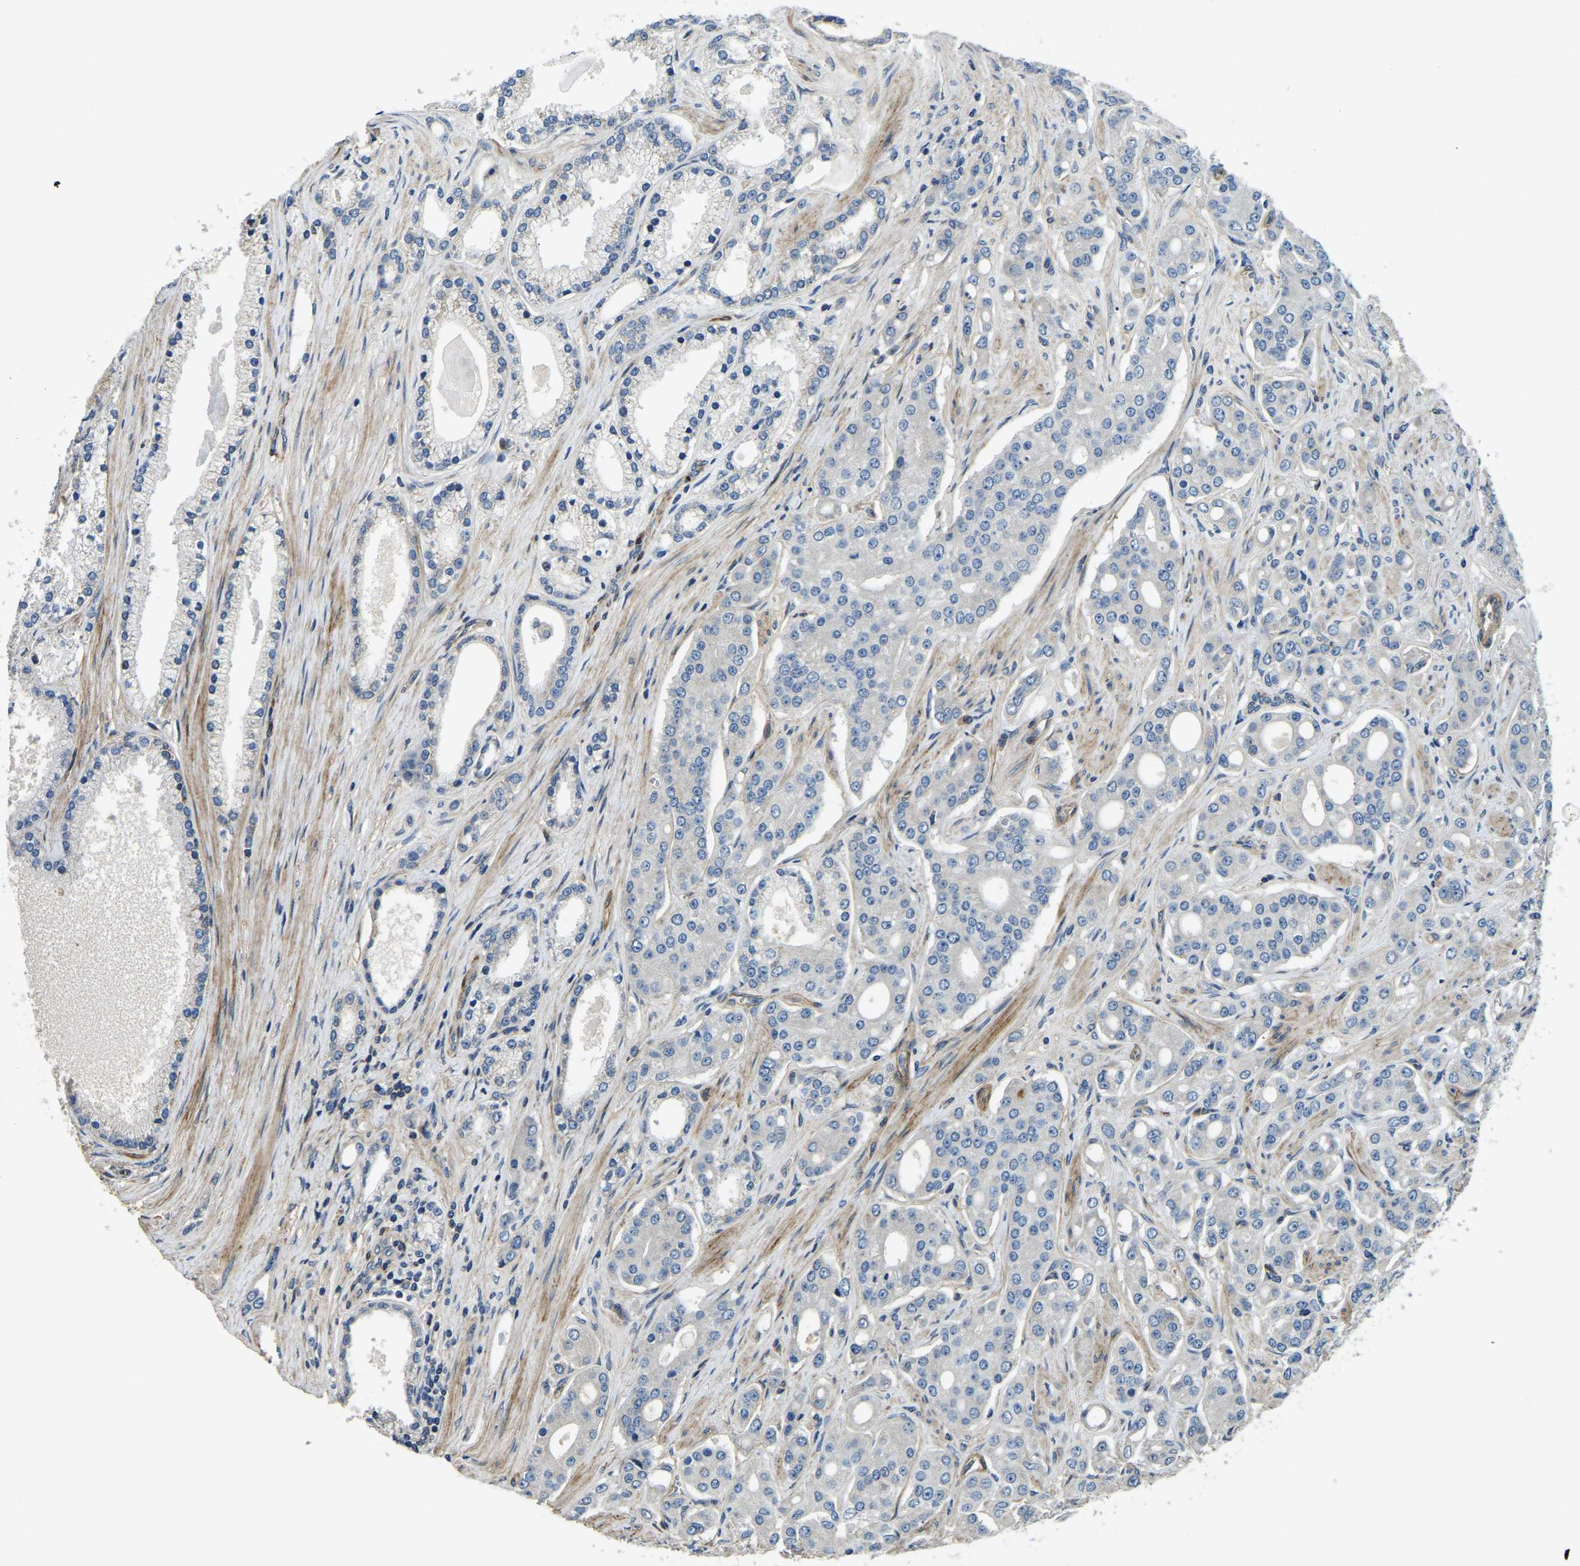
{"staining": {"intensity": "negative", "quantity": "none", "location": "none"}, "tissue": "prostate cancer", "cell_type": "Tumor cells", "image_type": "cancer", "snomed": [{"axis": "morphology", "description": "Adenocarcinoma, High grade"}, {"axis": "topography", "description": "Prostate"}], "caption": "Photomicrograph shows no significant protein positivity in tumor cells of adenocarcinoma (high-grade) (prostate).", "gene": "RNF39", "patient": {"sex": "male", "age": 71}}